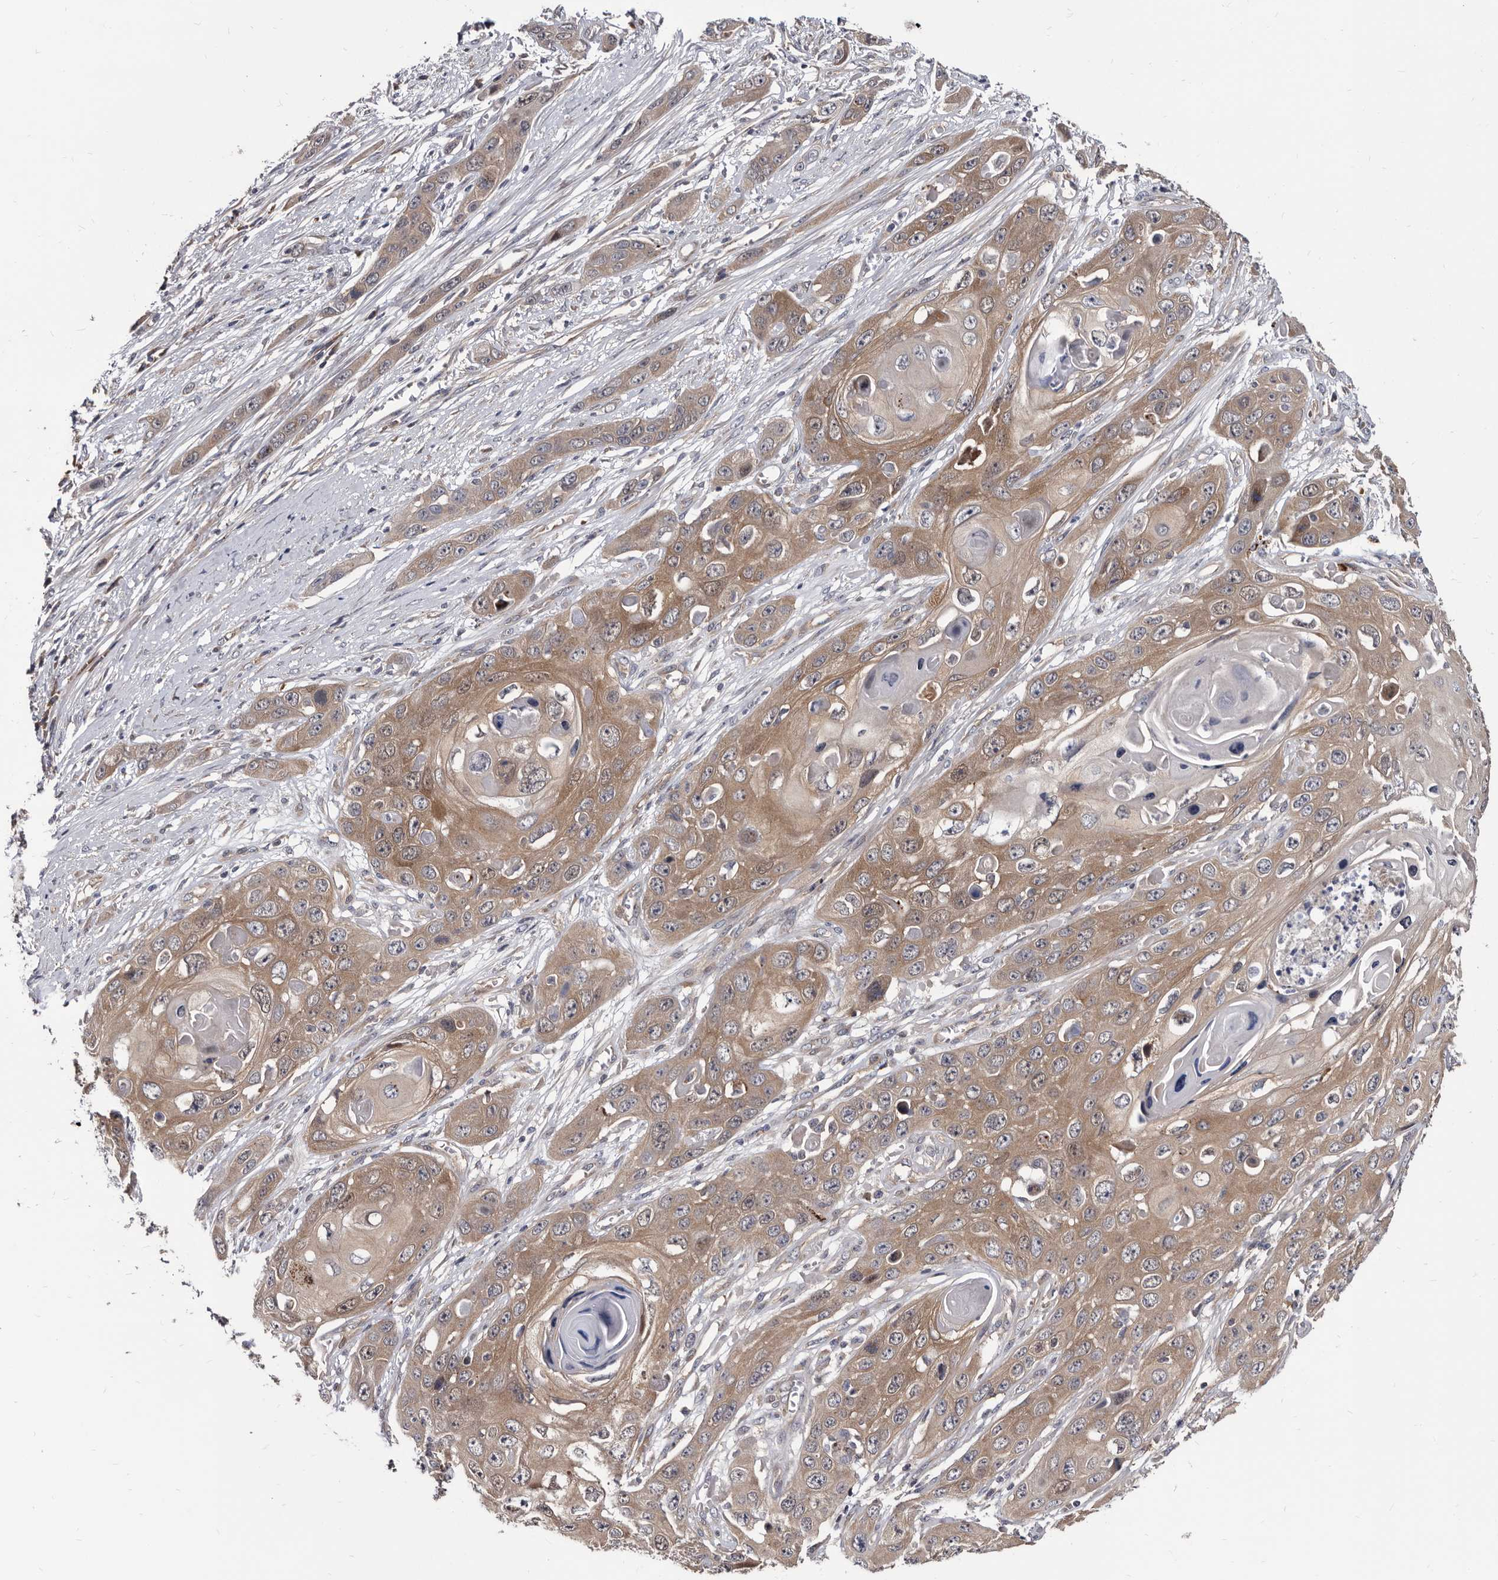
{"staining": {"intensity": "moderate", "quantity": ">75%", "location": "cytoplasmic/membranous"}, "tissue": "skin cancer", "cell_type": "Tumor cells", "image_type": "cancer", "snomed": [{"axis": "morphology", "description": "Squamous cell carcinoma, NOS"}, {"axis": "topography", "description": "Skin"}], "caption": "Skin squamous cell carcinoma stained for a protein exhibits moderate cytoplasmic/membranous positivity in tumor cells. (IHC, brightfield microscopy, high magnification).", "gene": "ABCF2", "patient": {"sex": "male", "age": 55}}